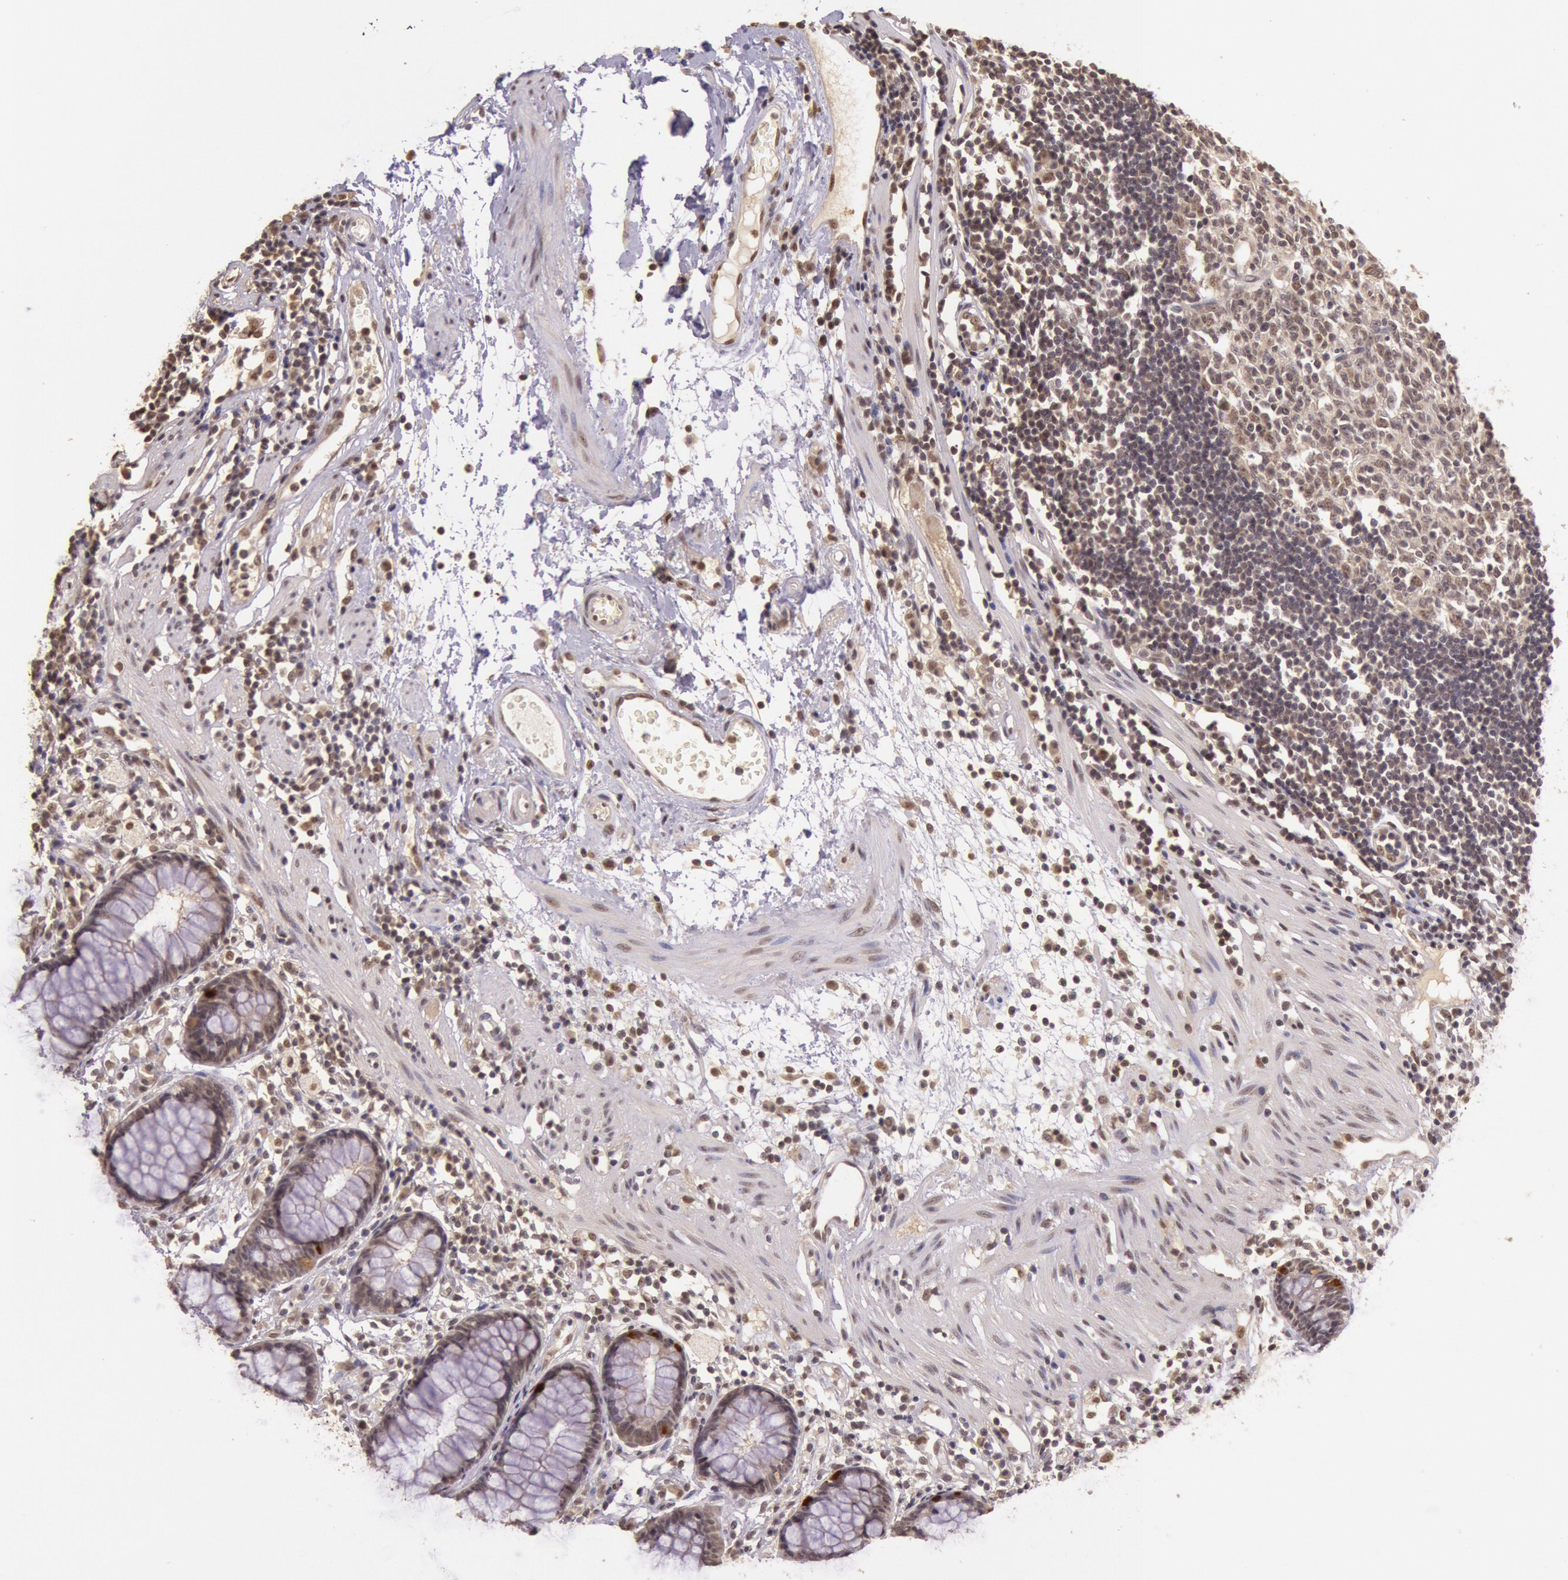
{"staining": {"intensity": "moderate", "quantity": "25%-75%", "location": "cytoplasmic/membranous,nuclear"}, "tissue": "rectum", "cell_type": "Glandular cells", "image_type": "normal", "snomed": [{"axis": "morphology", "description": "Normal tissue, NOS"}, {"axis": "topography", "description": "Rectum"}], "caption": "IHC micrograph of benign human rectum stained for a protein (brown), which displays medium levels of moderate cytoplasmic/membranous,nuclear expression in about 25%-75% of glandular cells.", "gene": "RTL10", "patient": {"sex": "female", "age": 66}}